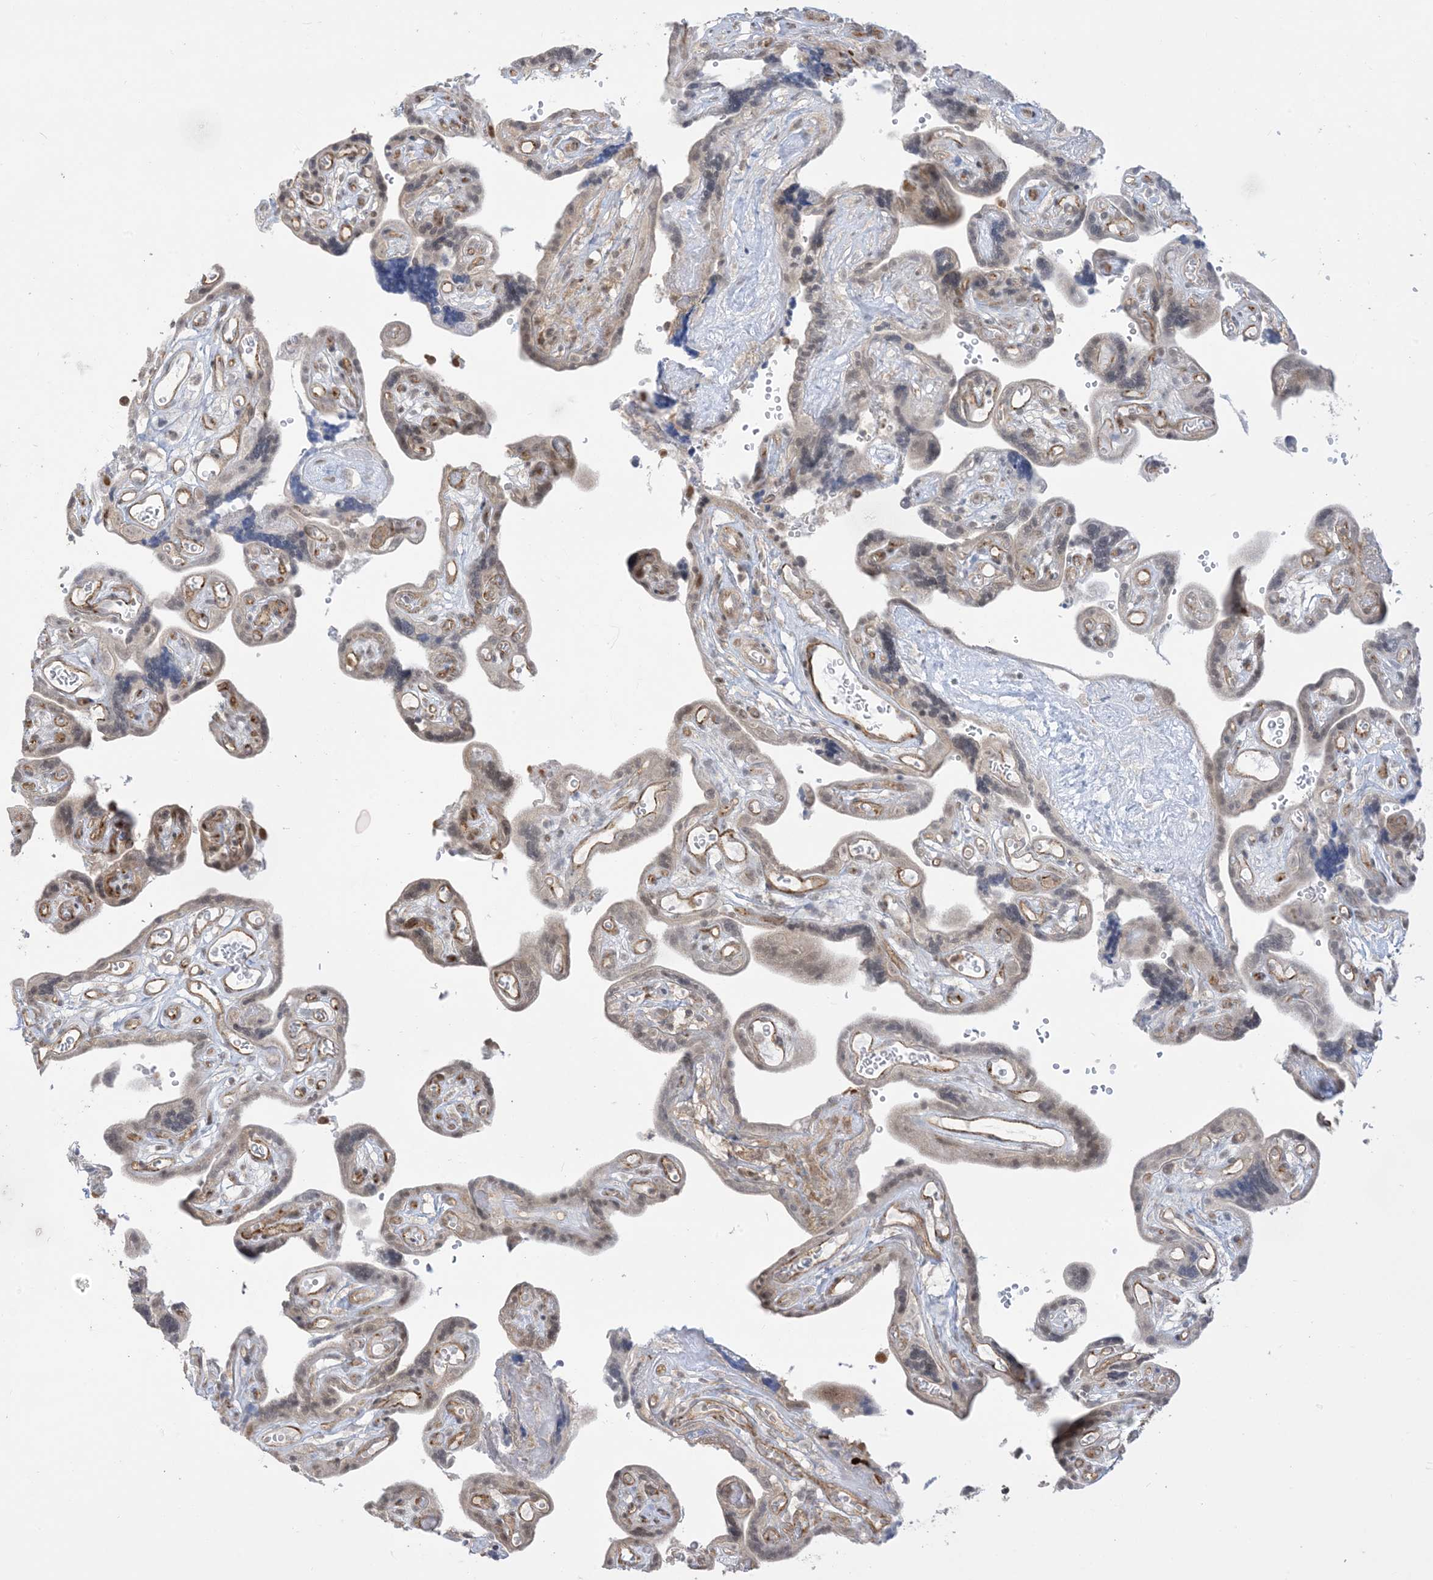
{"staining": {"intensity": "weak", "quantity": "25%-75%", "location": "cytoplasmic/membranous"}, "tissue": "placenta", "cell_type": "Decidual cells", "image_type": "normal", "snomed": [{"axis": "morphology", "description": "Normal tissue, NOS"}, {"axis": "topography", "description": "Placenta"}], "caption": "Immunohistochemistry micrograph of unremarkable human placenta stained for a protein (brown), which displays low levels of weak cytoplasmic/membranous positivity in about 25%-75% of decidual cells.", "gene": "KANSL3", "patient": {"sex": "female", "age": 30}}